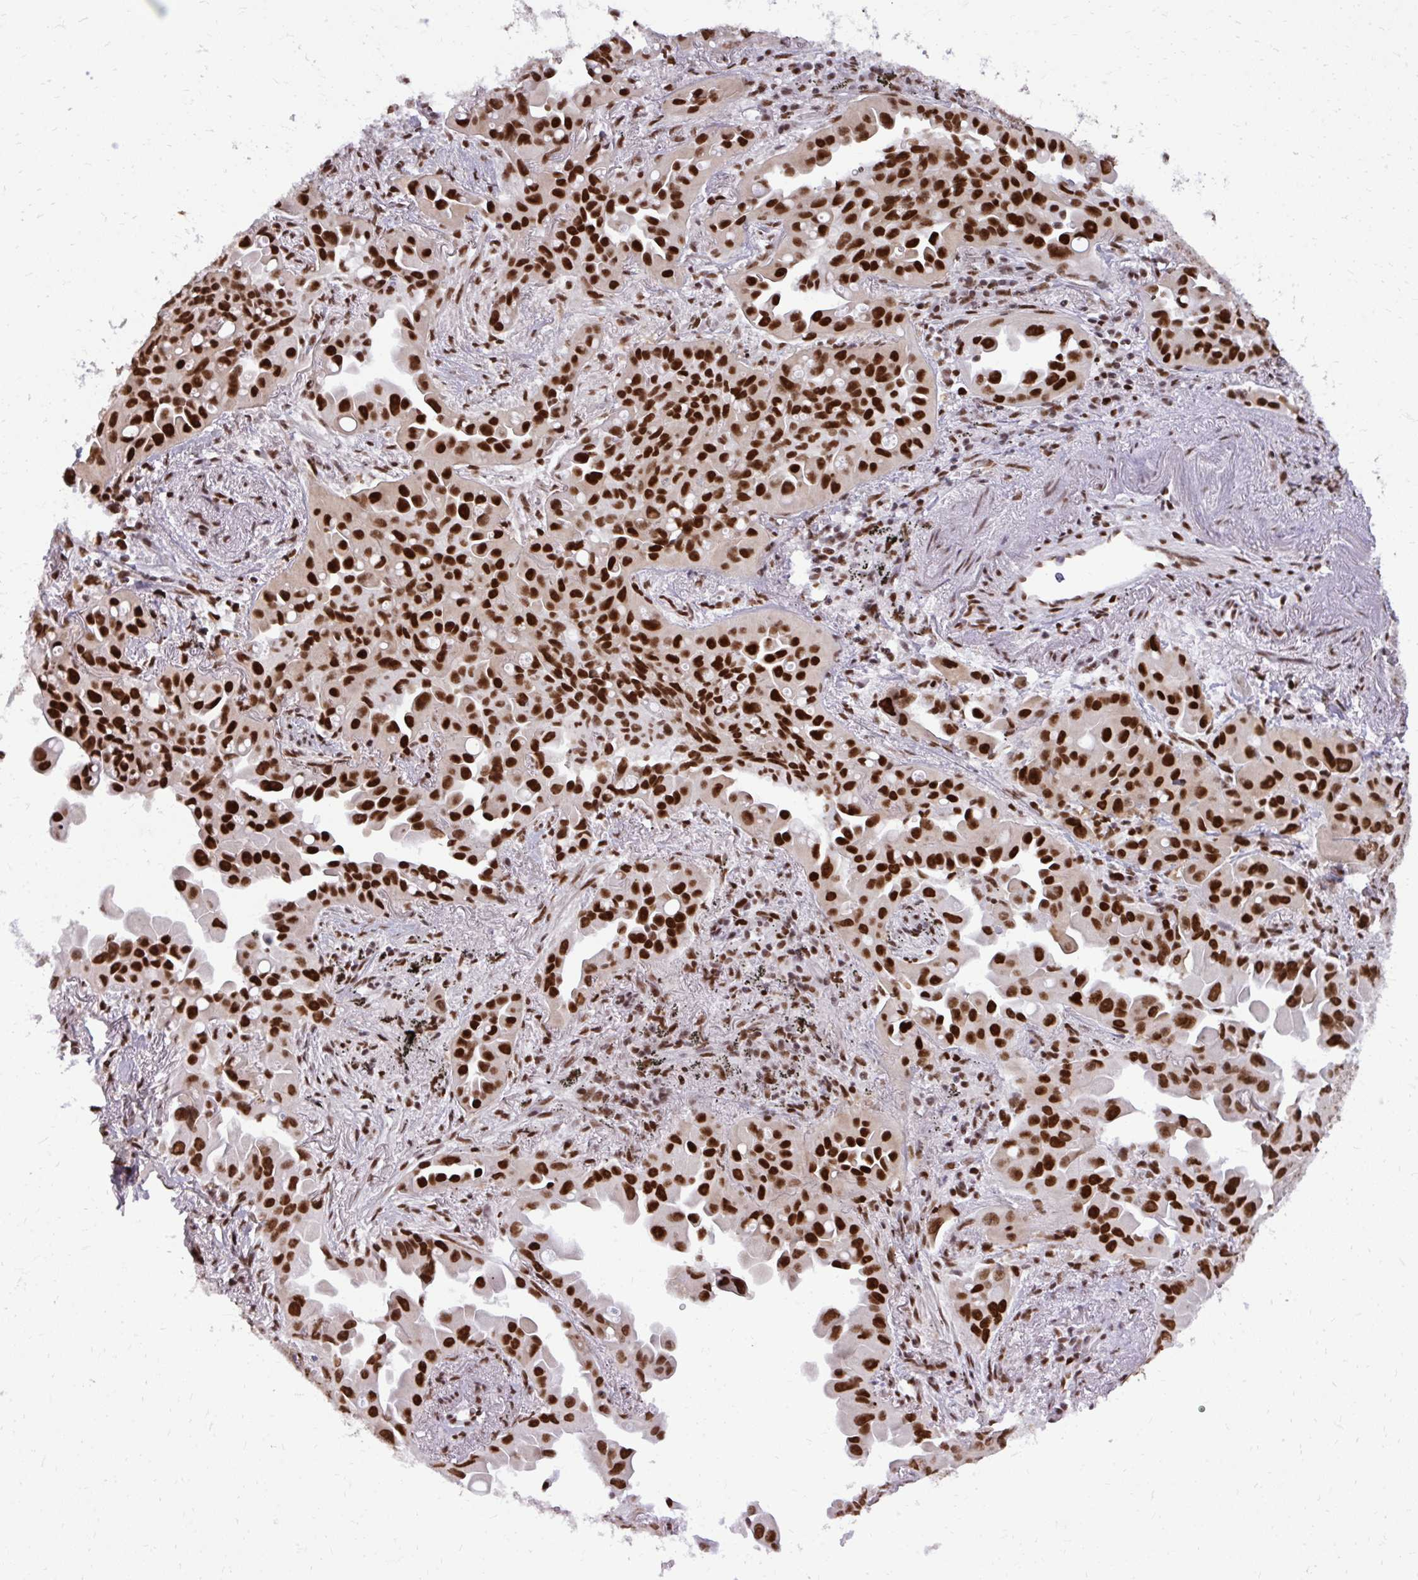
{"staining": {"intensity": "strong", "quantity": ">75%", "location": "nuclear"}, "tissue": "lung cancer", "cell_type": "Tumor cells", "image_type": "cancer", "snomed": [{"axis": "morphology", "description": "Adenocarcinoma, NOS"}, {"axis": "topography", "description": "Lung"}], "caption": "Immunohistochemistry (IHC) of human adenocarcinoma (lung) demonstrates high levels of strong nuclear positivity in about >75% of tumor cells. The staining was performed using DAB (3,3'-diaminobenzidine) to visualize the protein expression in brown, while the nuclei were stained in blue with hematoxylin (Magnification: 20x).", "gene": "CDYL", "patient": {"sex": "male", "age": 68}}